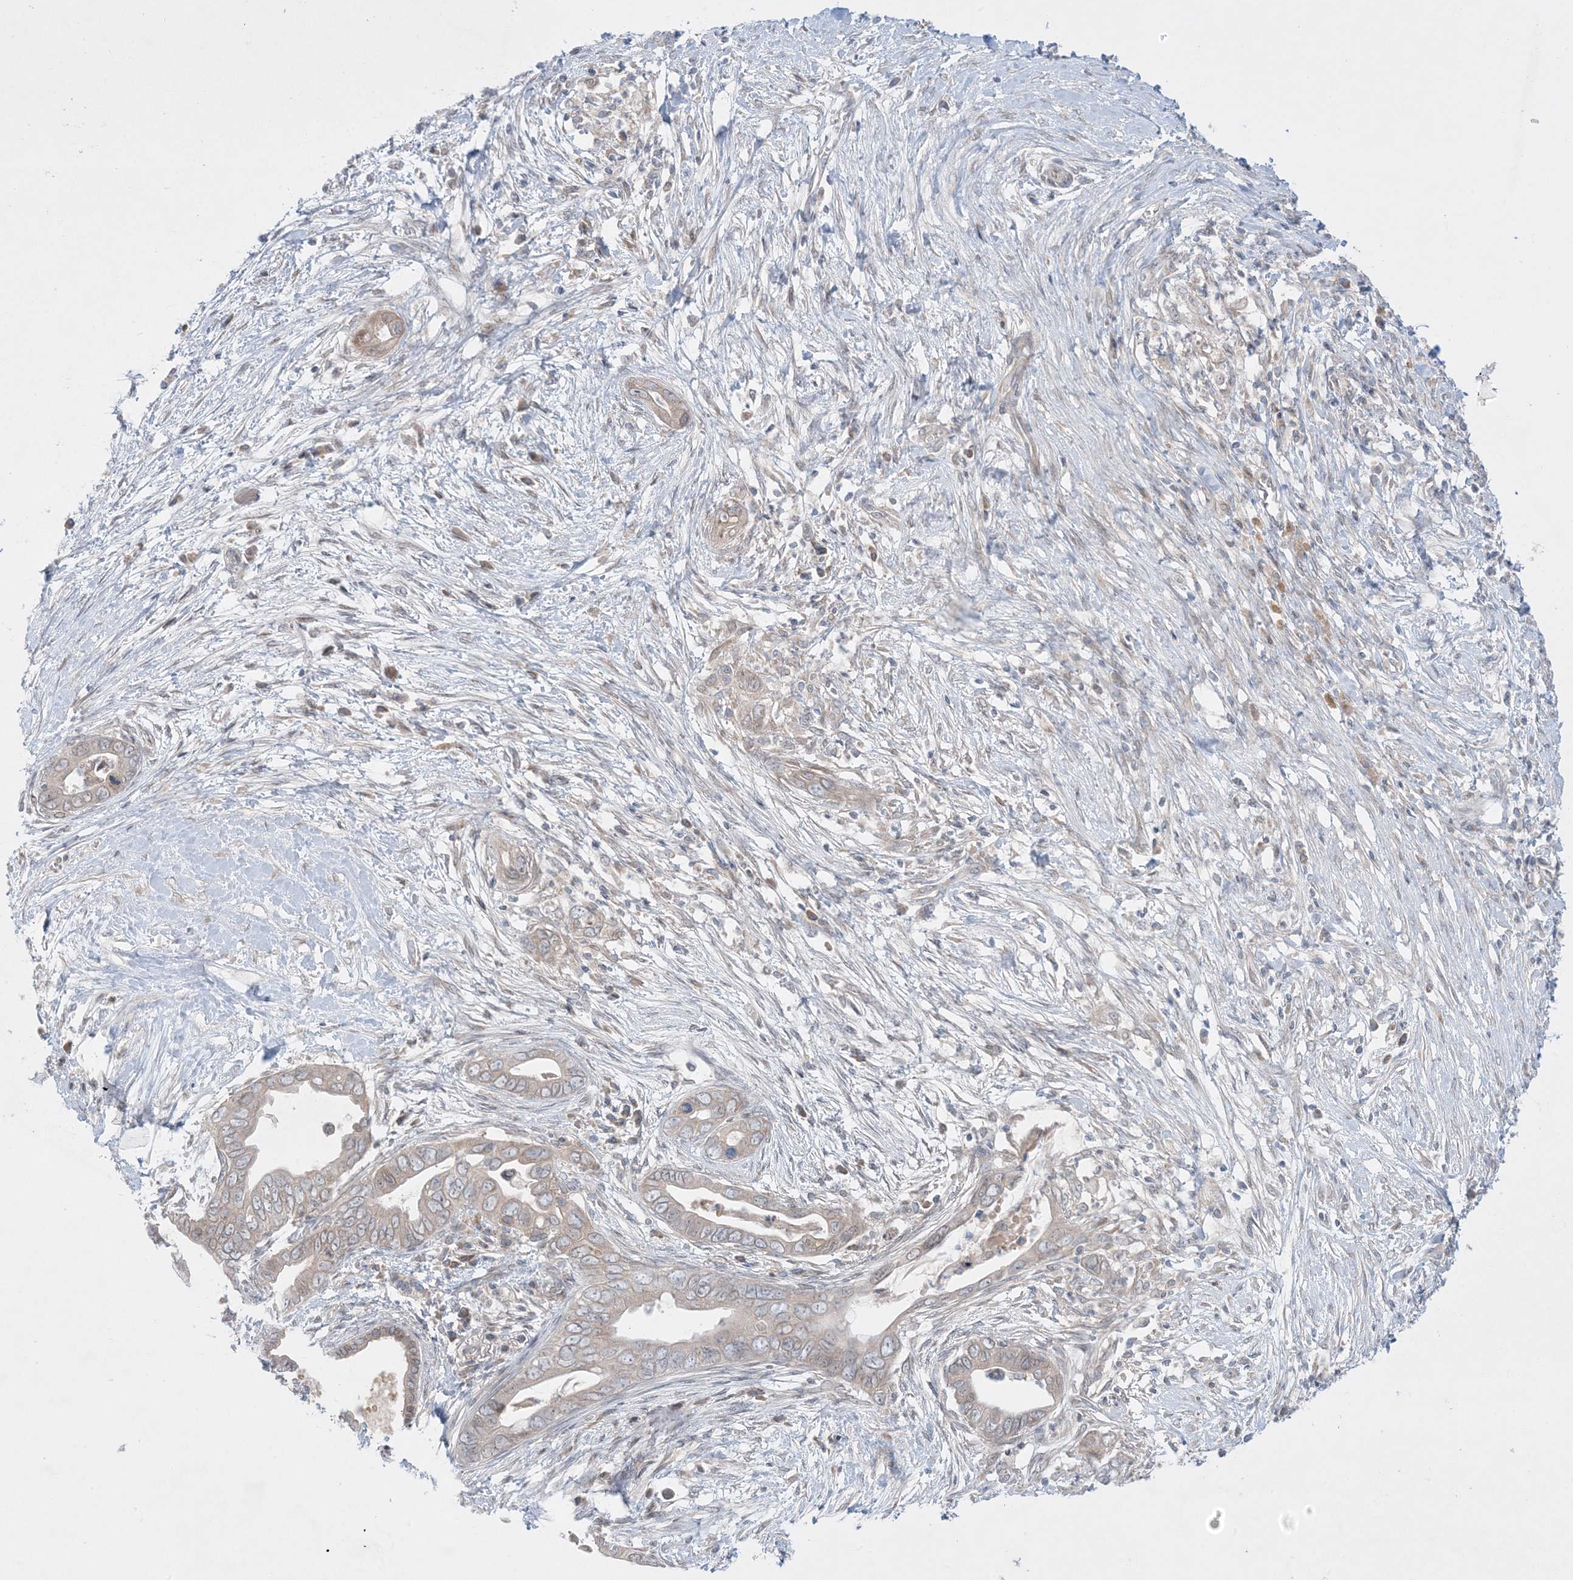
{"staining": {"intensity": "negative", "quantity": "none", "location": "none"}, "tissue": "pancreatic cancer", "cell_type": "Tumor cells", "image_type": "cancer", "snomed": [{"axis": "morphology", "description": "Adenocarcinoma, NOS"}, {"axis": "topography", "description": "Pancreas"}], "caption": "The immunohistochemistry (IHC) histopathology image has no significant positivity in tumor cells of pancreatic cancer tissue.", "gene": "MMGT1", "patient": {"sex": "male", "age": 75}}